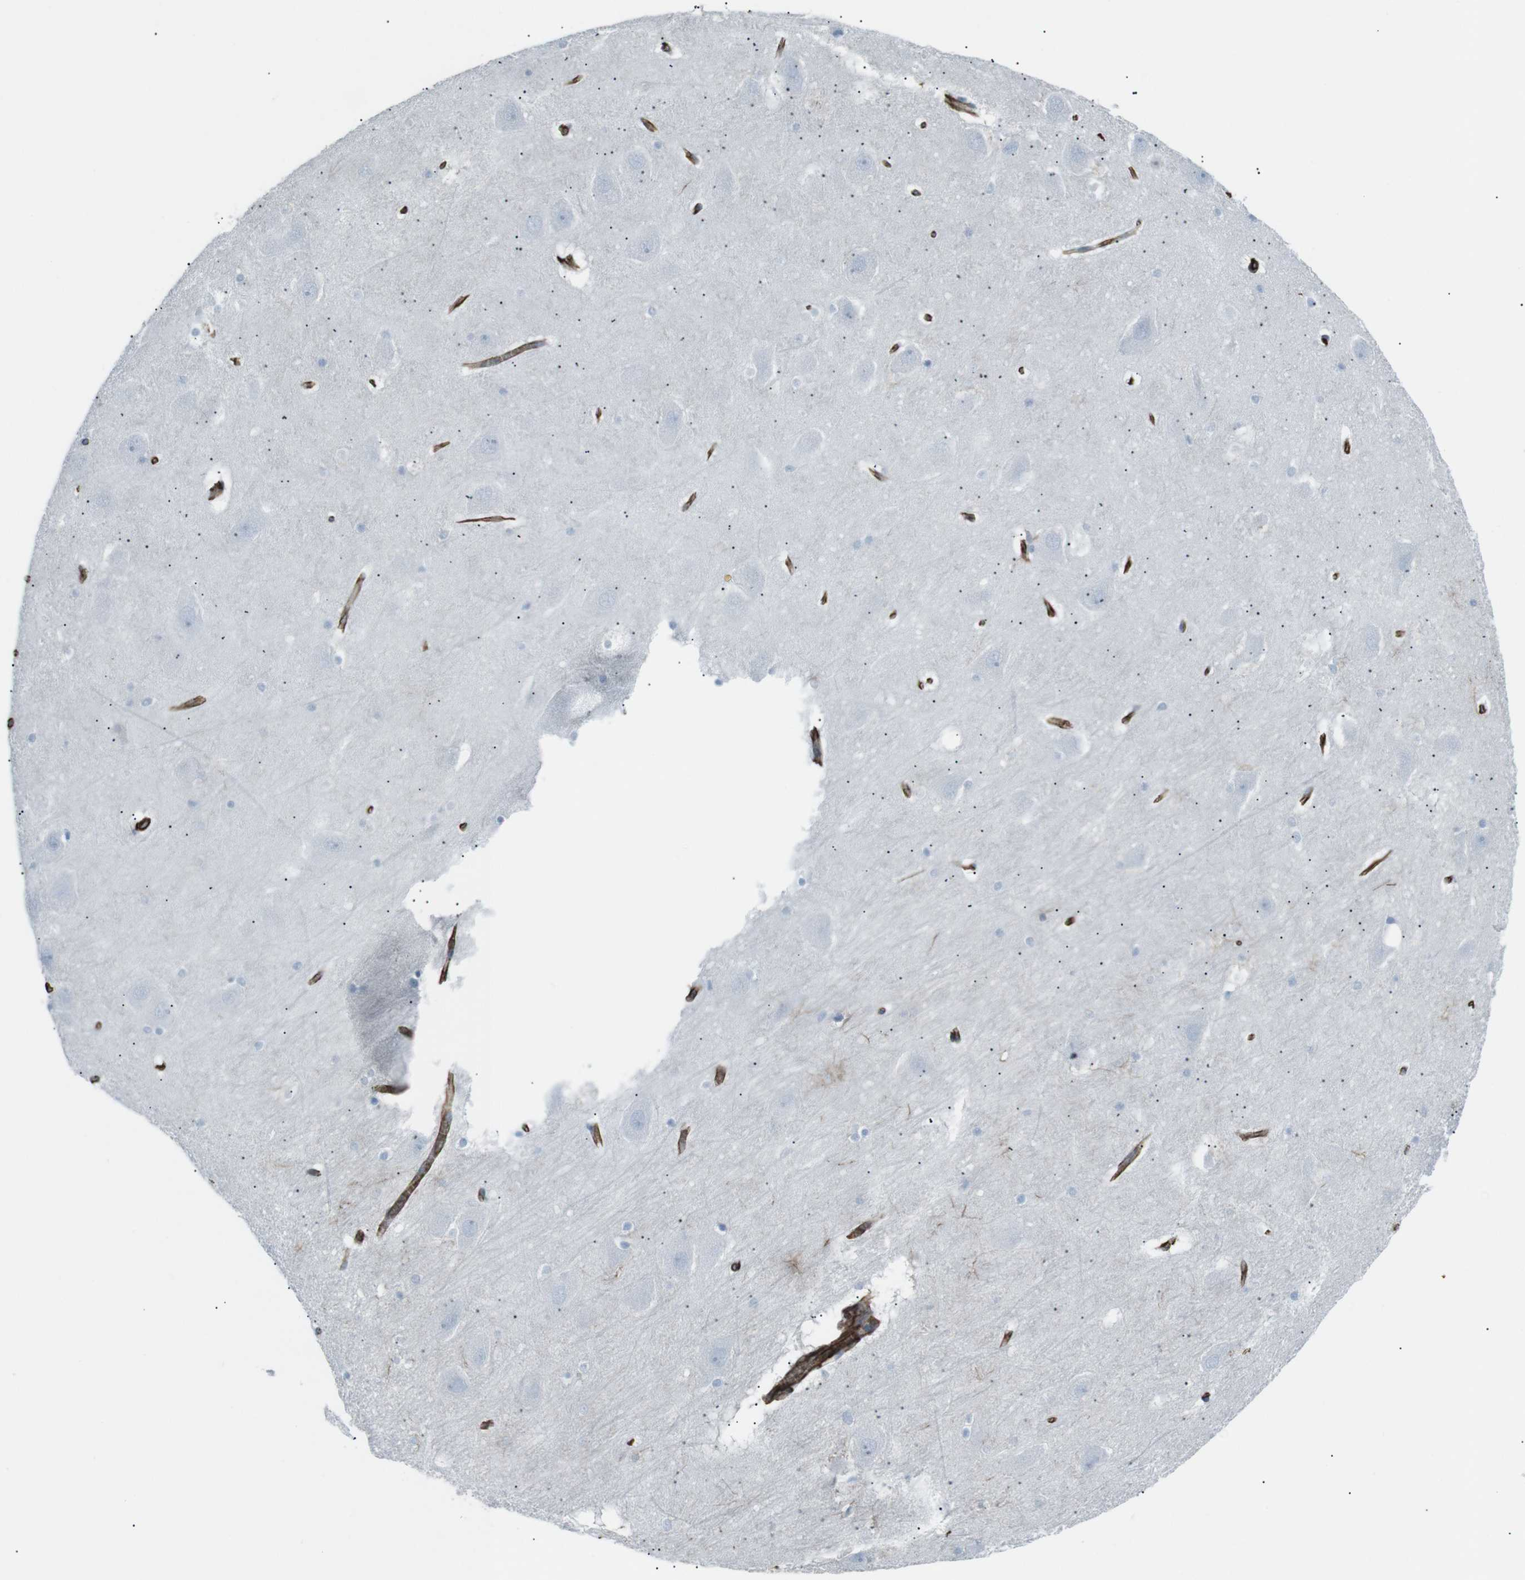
{"staining": {"intensity": "negative", "quantity": "none", "location": "none"}, "tissue": "hippocampus", "cell_type": "Glial cells", "image_type": "normal", "snomed": [{"axis": "morphology", "description": "Normal tissue, NOS"}, {"axis": "topography", "description": "Hippocampus"}], "caption": "Glial cells are negative for protein expression in unremarkable human hippocampus.", "gene": "ZDHHC6", "patient": {"sex": "male", "age": 45}}